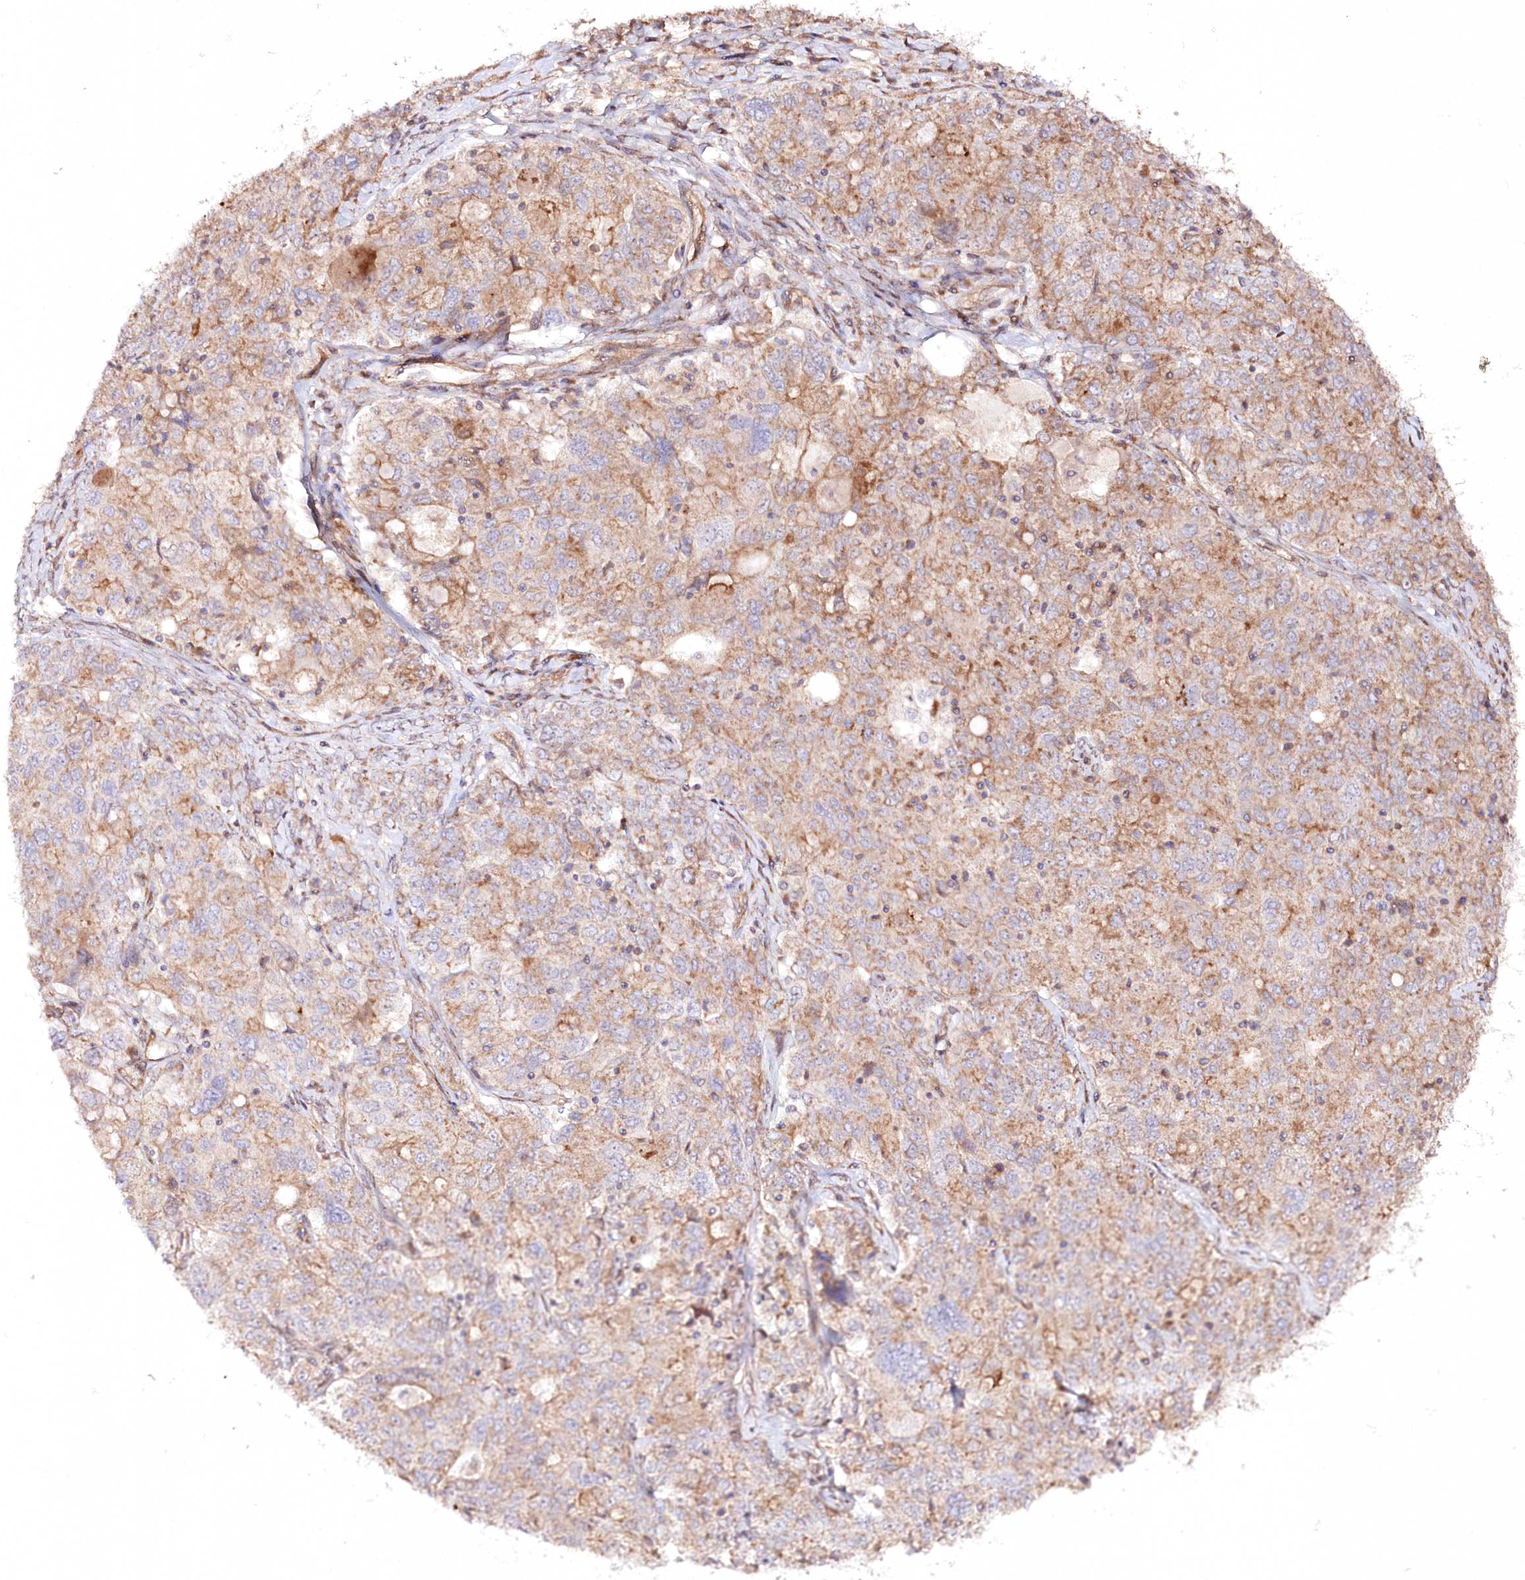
{"staining": {"intensity": "moderate", "quantity": "25%-75%", "location": "cytoplasmic/membranous"}, "tissue": "ovarian cancer", "cell_type": "Tumor cells", "image_type": "cancer", "snomed": [{"axis": "morphology", "description": "Carcinoma, endometroid"}, {"axis": "topography", "description": "Ovary"}], "caption": "Human ovarian endometroid carcinoma stained with a protein marker shows moderate staining in tumor cells.", "gene": "REXO2", "patient": {"sex": "female", "age": 62}}